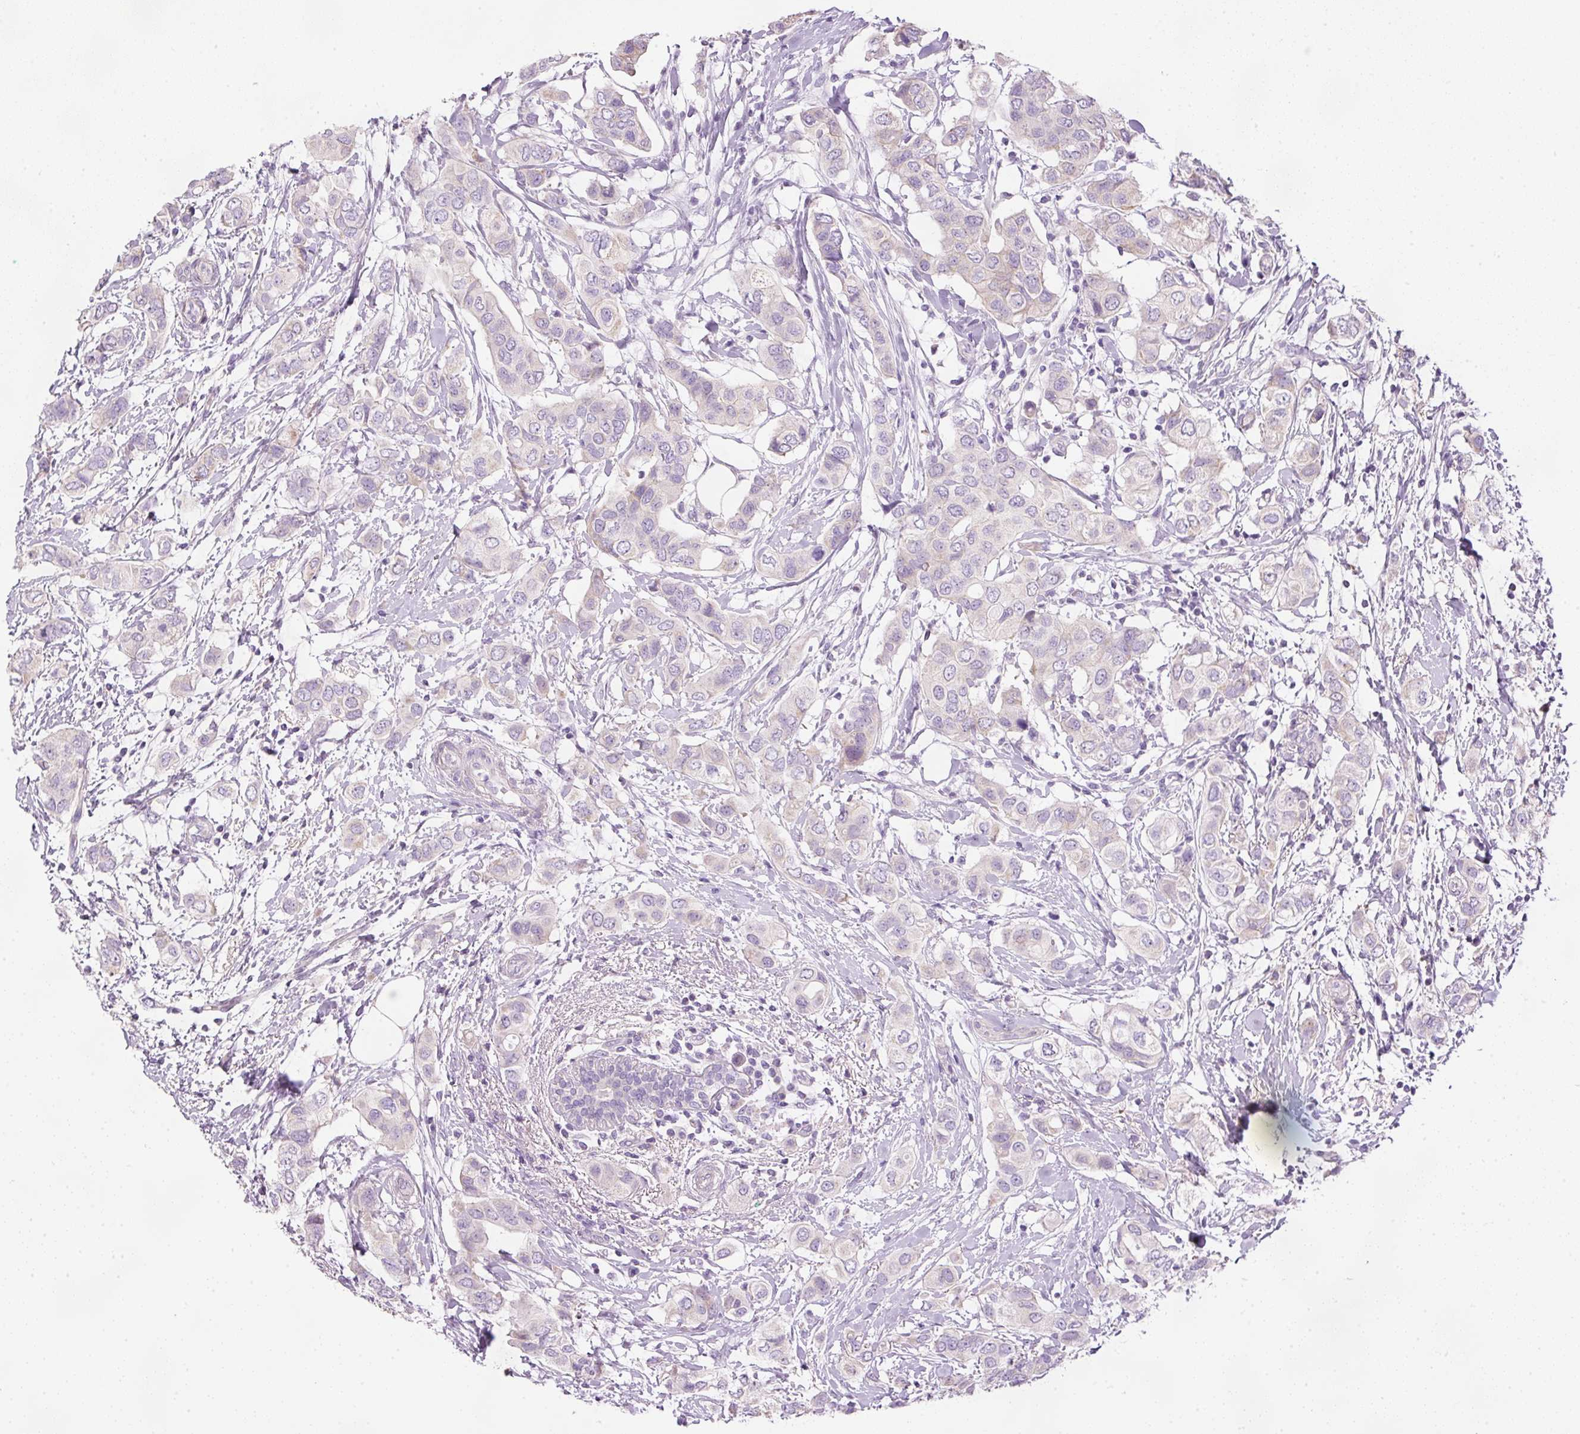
{"staining": {"intensity": "negative", "quantity": "none", "location": "none"}, "tissue": "breast cancer", "cell_type": "Tumor cells", "image_type": "cancer", "snomed": [{"axis": "morphology", "description": "Lobular carcinoma"}, {"axis": "topography", "description": "Breast"}], "caption": "Human breast lobular carcinoma stained for a protein using immunohistochemistry (IHC) shows no staining in tumor cells.", "gene": "KPNA5", "patient": {"sex": "female", "age": 51}}